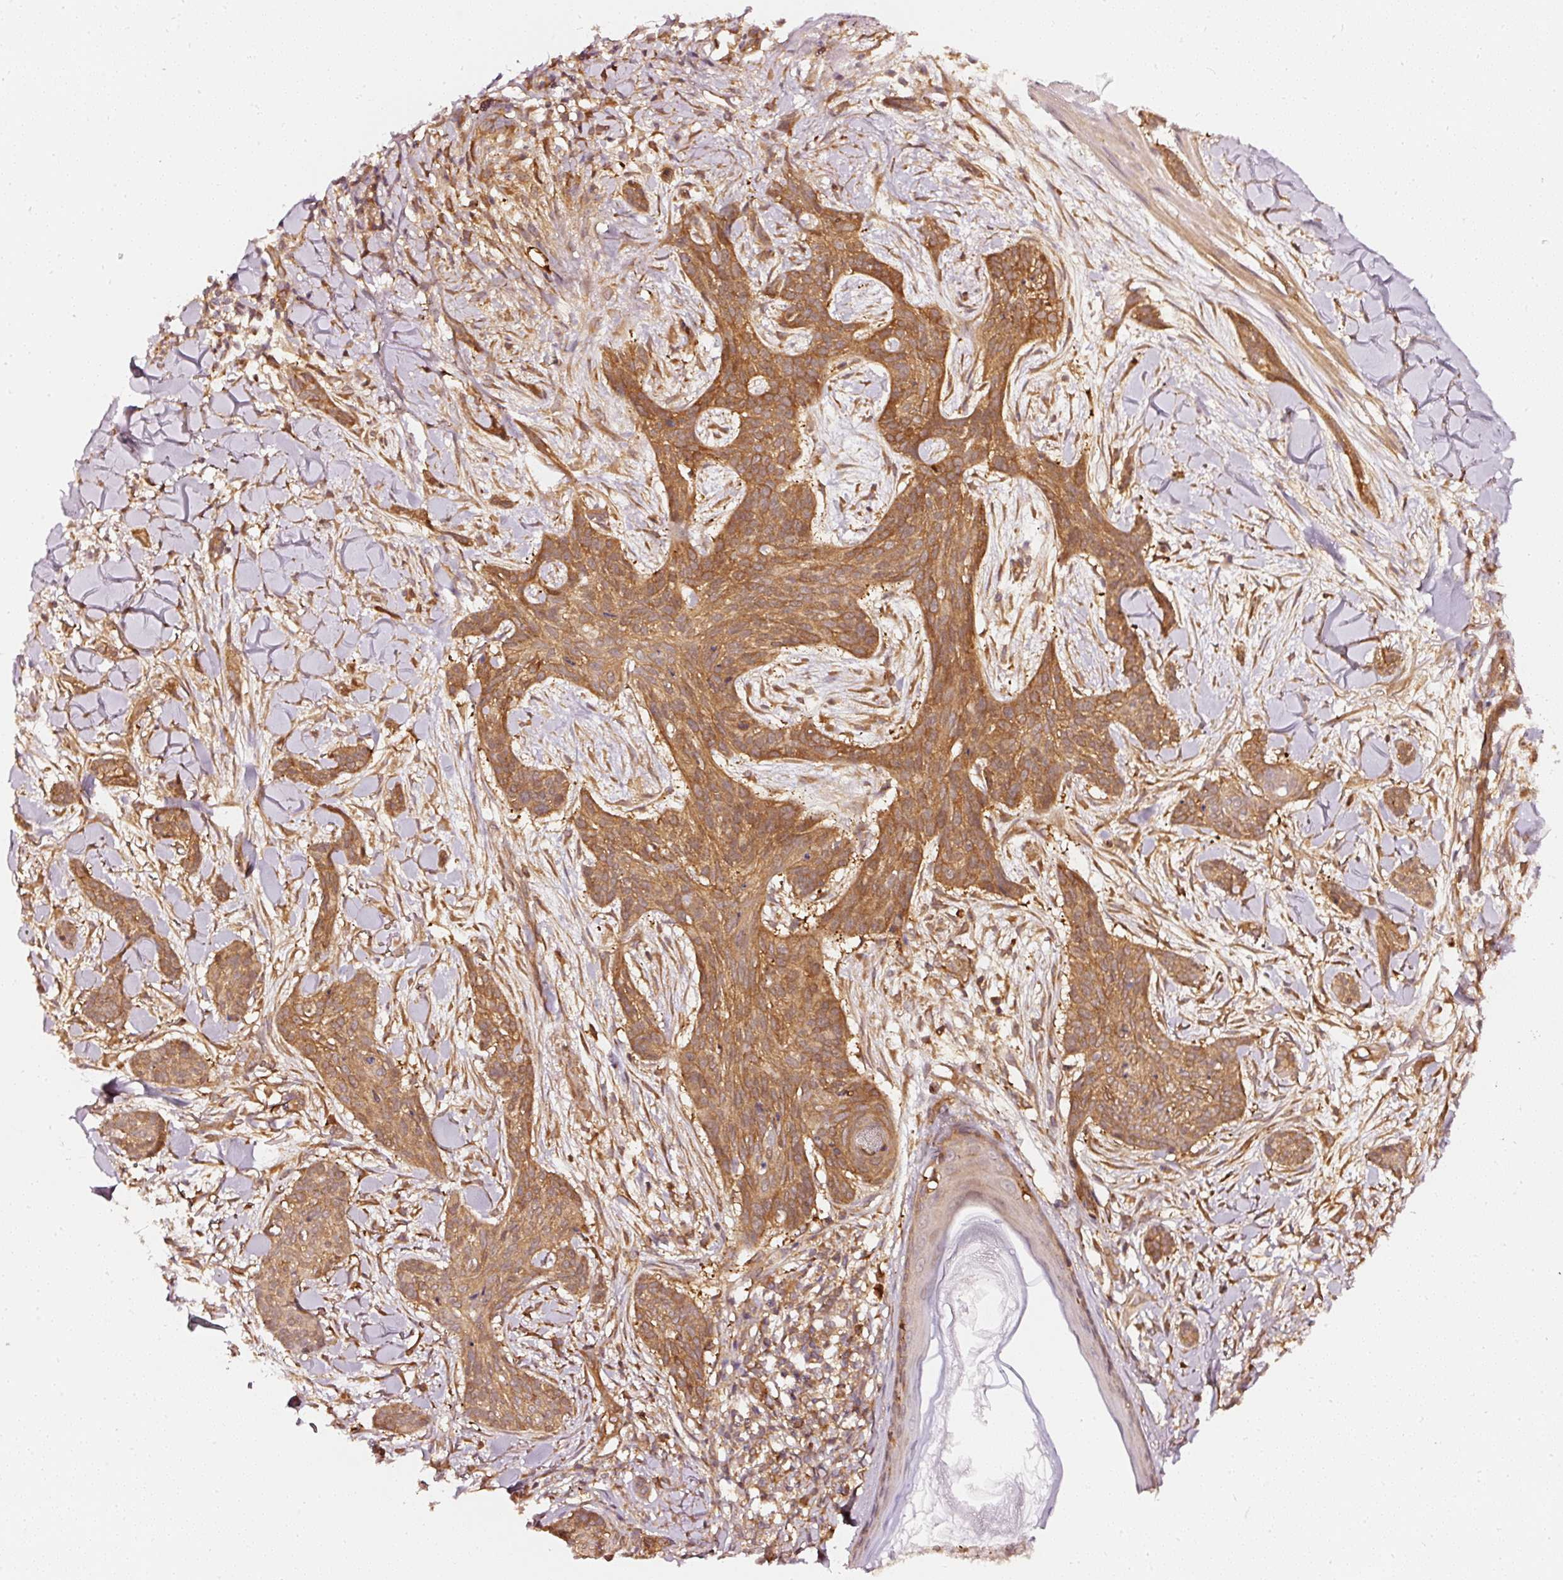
{"staining": {"intensity": "strong", "quantity": ">75%", "location": "cytoplasmic/membranous"}, "tissue": "skin cancer", "cell_type": "Tumor cells", "image_type": "cancer", "snomed": [{"axis": "morphology", "description": "Basal cell carcinoma"}, {"axis": "topography", "description": "Skin"}], "caption": "Immunohistochemistry of basal cell carcinoma (skin) exhibits high levels of strong cytoplasmic/membranous staining in about >75% of tumor cells.", "gene": "ASMTL", "patient": {"sex": "male", "age": 52}}